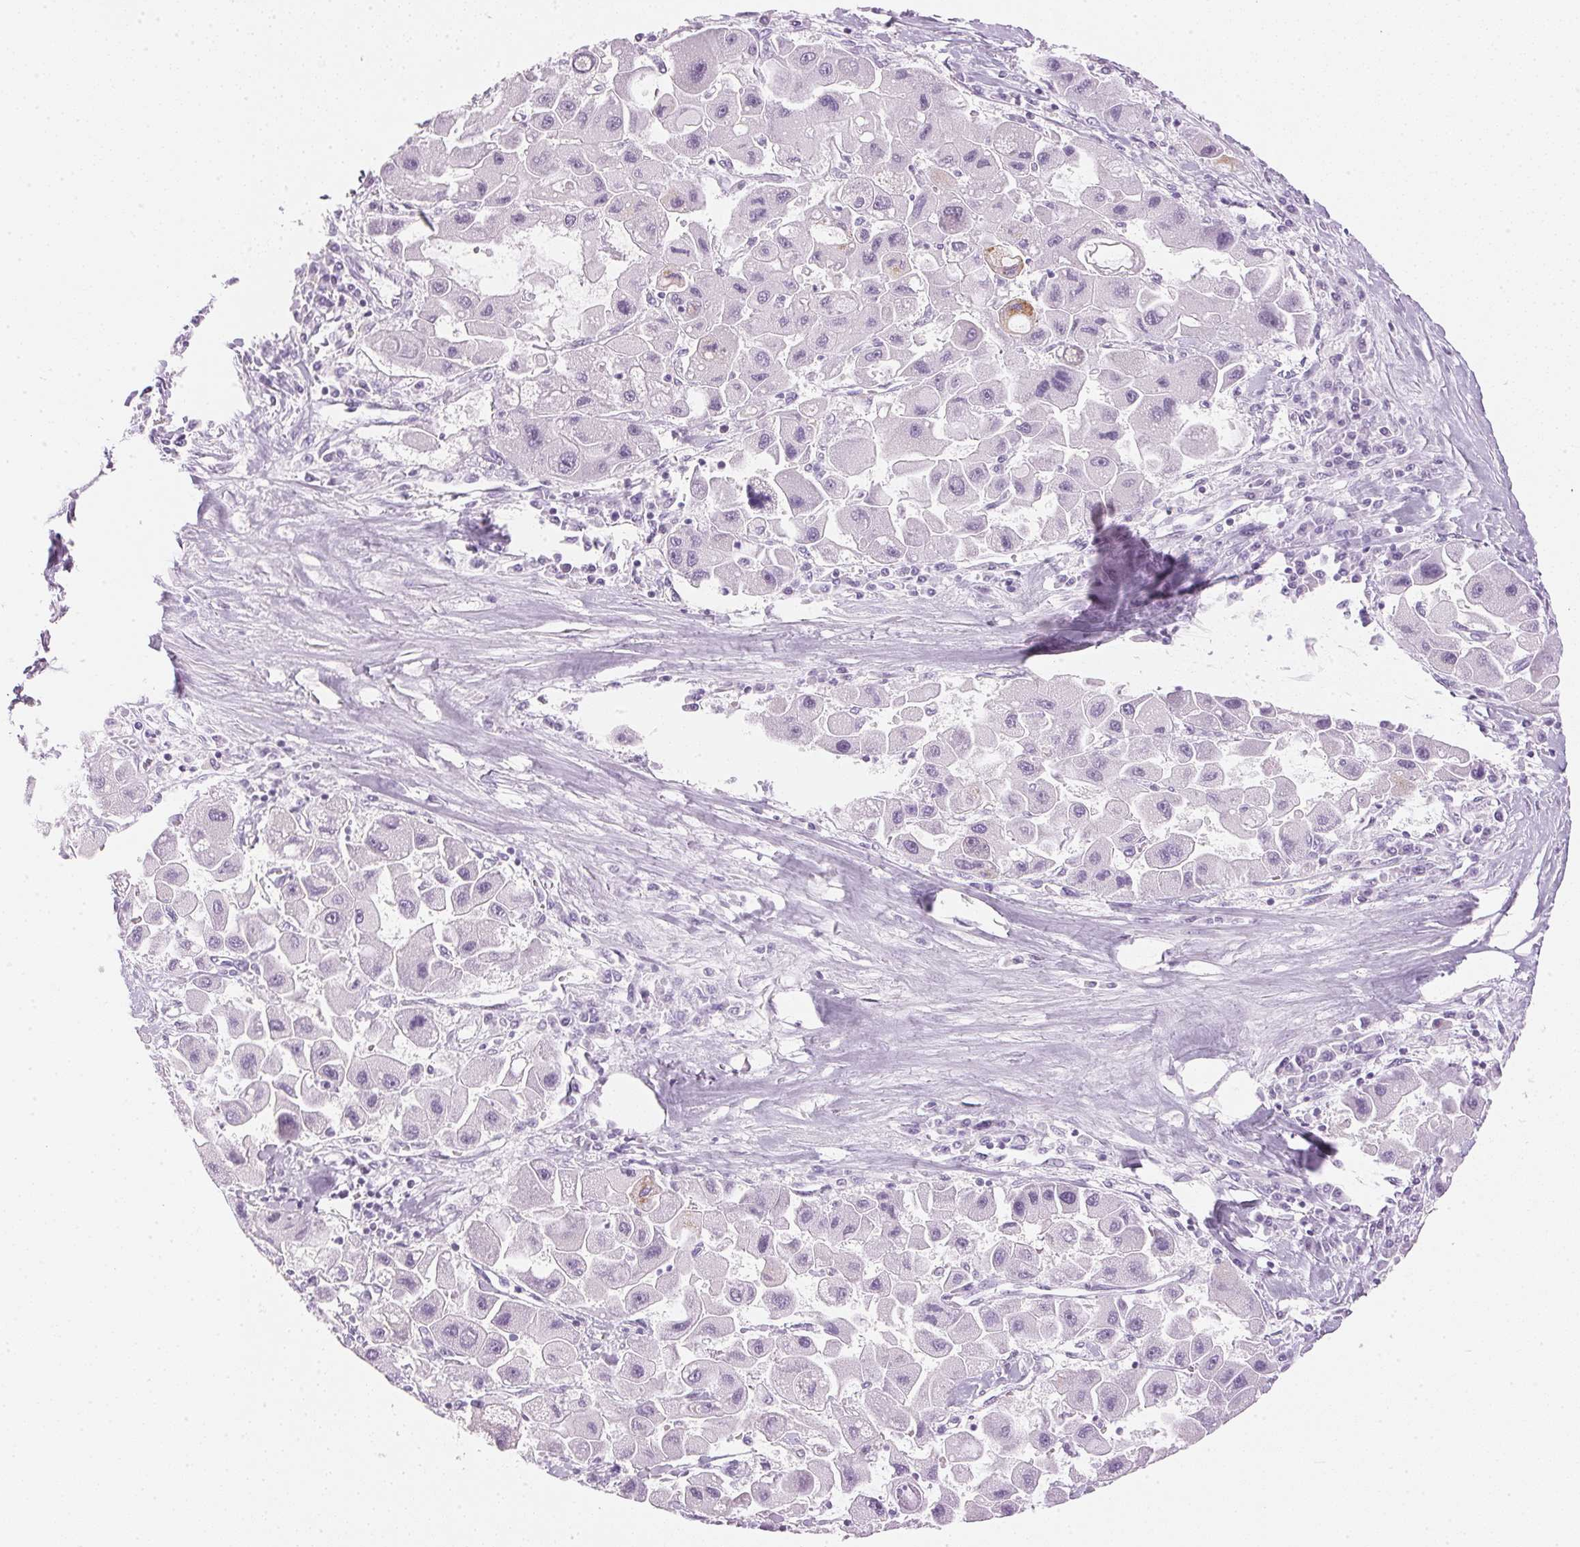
{"staining": {"intensity": "negative", "quantity": "none", "location": "none"}, "tissue": "liver cancer", "cell_type": "Tumor cells", "image_type": "cancer", "snomed": [{"axis": "morphology", "description": "Carcinoma, Hepatocellular, NOS"}, {"axis": "topography", "description": "Liver"}], "caption": "This is an immunohistochemistry (IHC) photomicrograph of human liver cancer. There is no positivity in tumor cells.", "gene": "IGFBP1", "patient": {"sex": "male", "age": 24}}